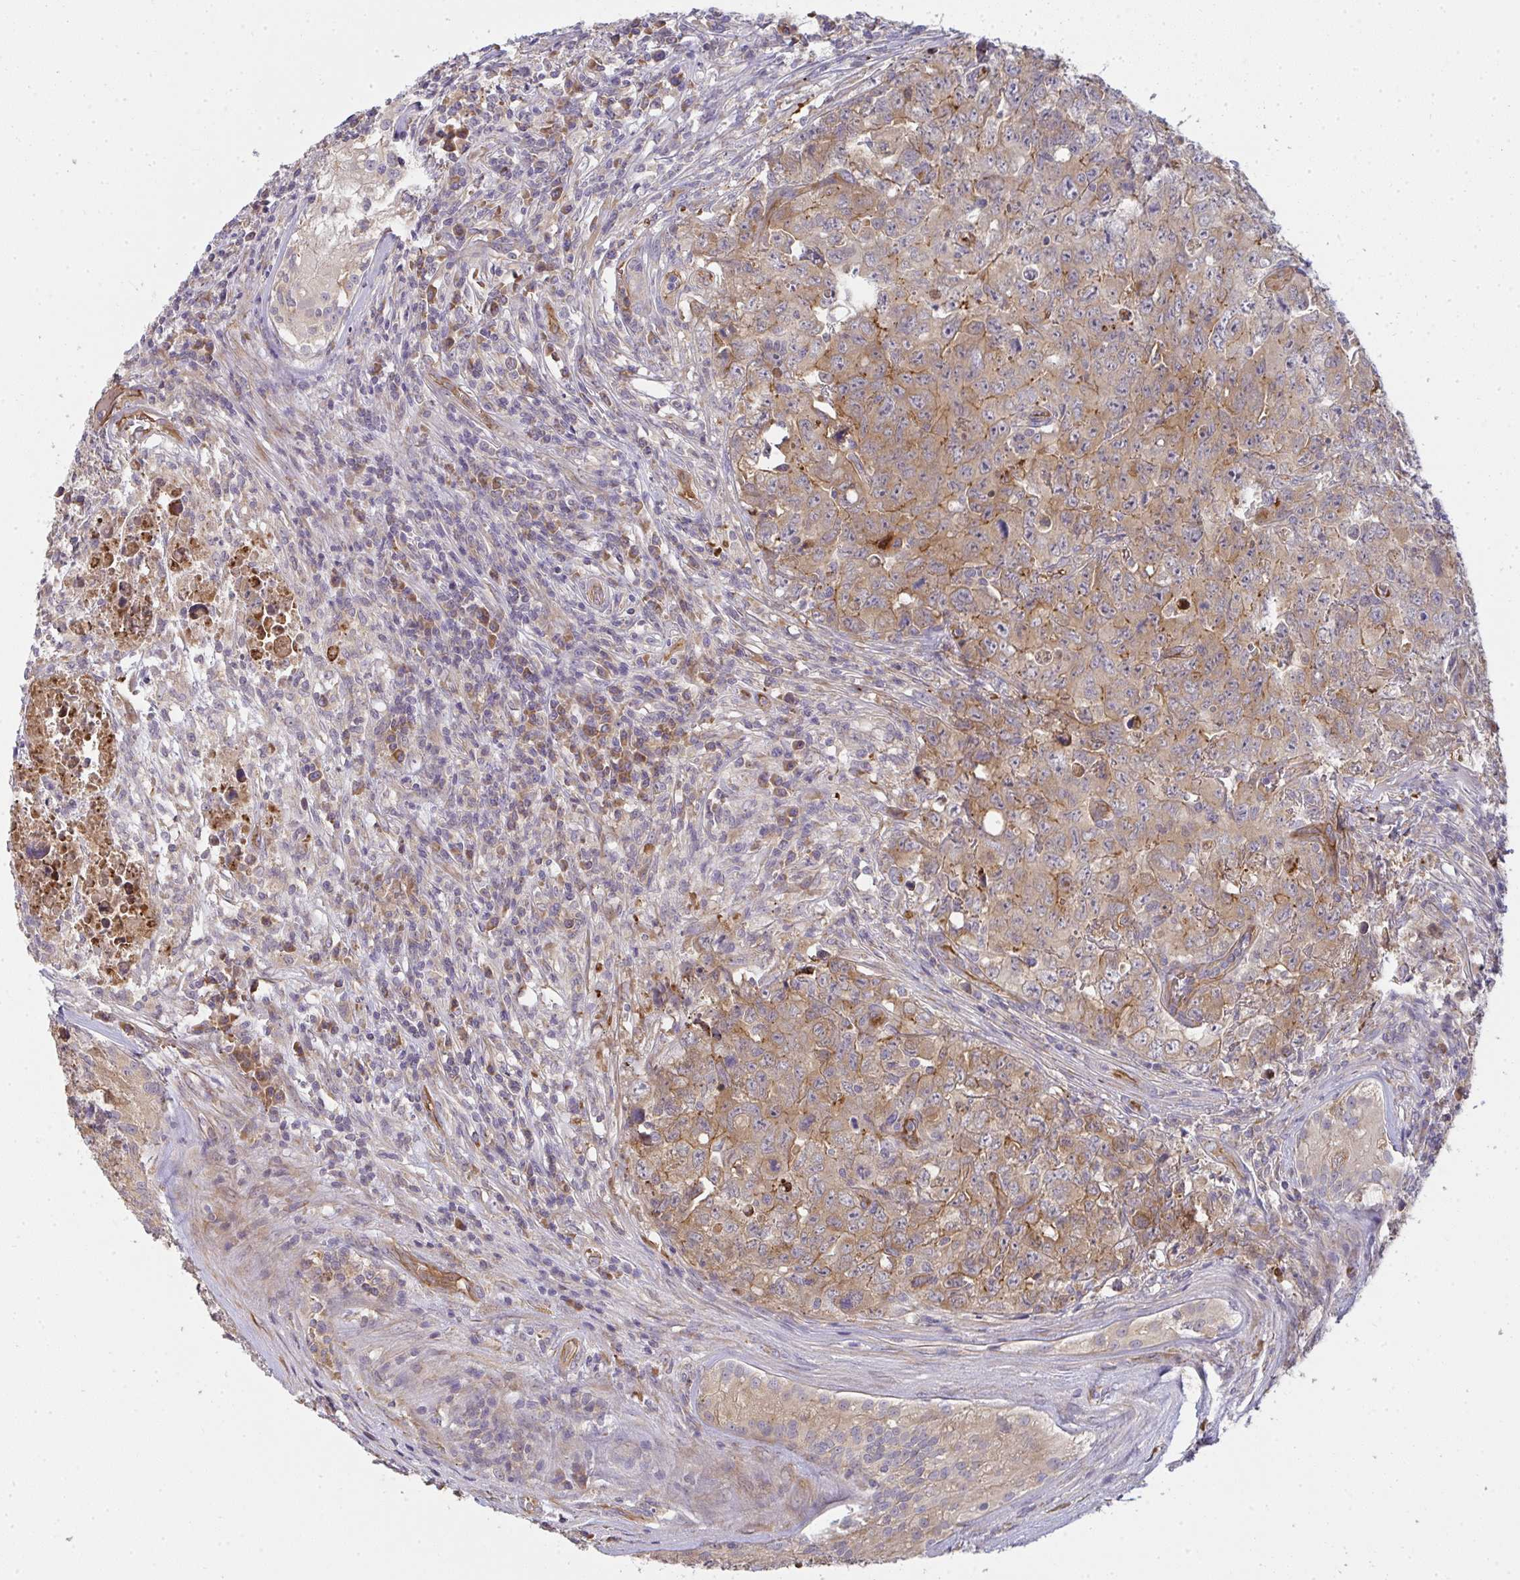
{"staining": {"intensity": "moderate", "quantity": ">75%", "location": "cytoplasmic/membranous"}, "tissue": "testis cancer", "cell_type": "Tumor cells", "image_type": "cancer", "snomed": [{"axis": "morphology", "description": "Carcinoma, Embryonal, NOS"}, {"axis": "topography", "description": "Testis"}], "caption": "IHC micrograph of neoplastic tissue: testis cancer (embryonal carcinoma) stained using immunohistochemistry shows medium levels of moderate protein expression localized specifically in the cytoplasmic/membranous of tumor cells, appearing as a cytoplasmic/membranous brown color.", "gene": "B4GALT6", "patient": {"sex": "male", "age": 24}}